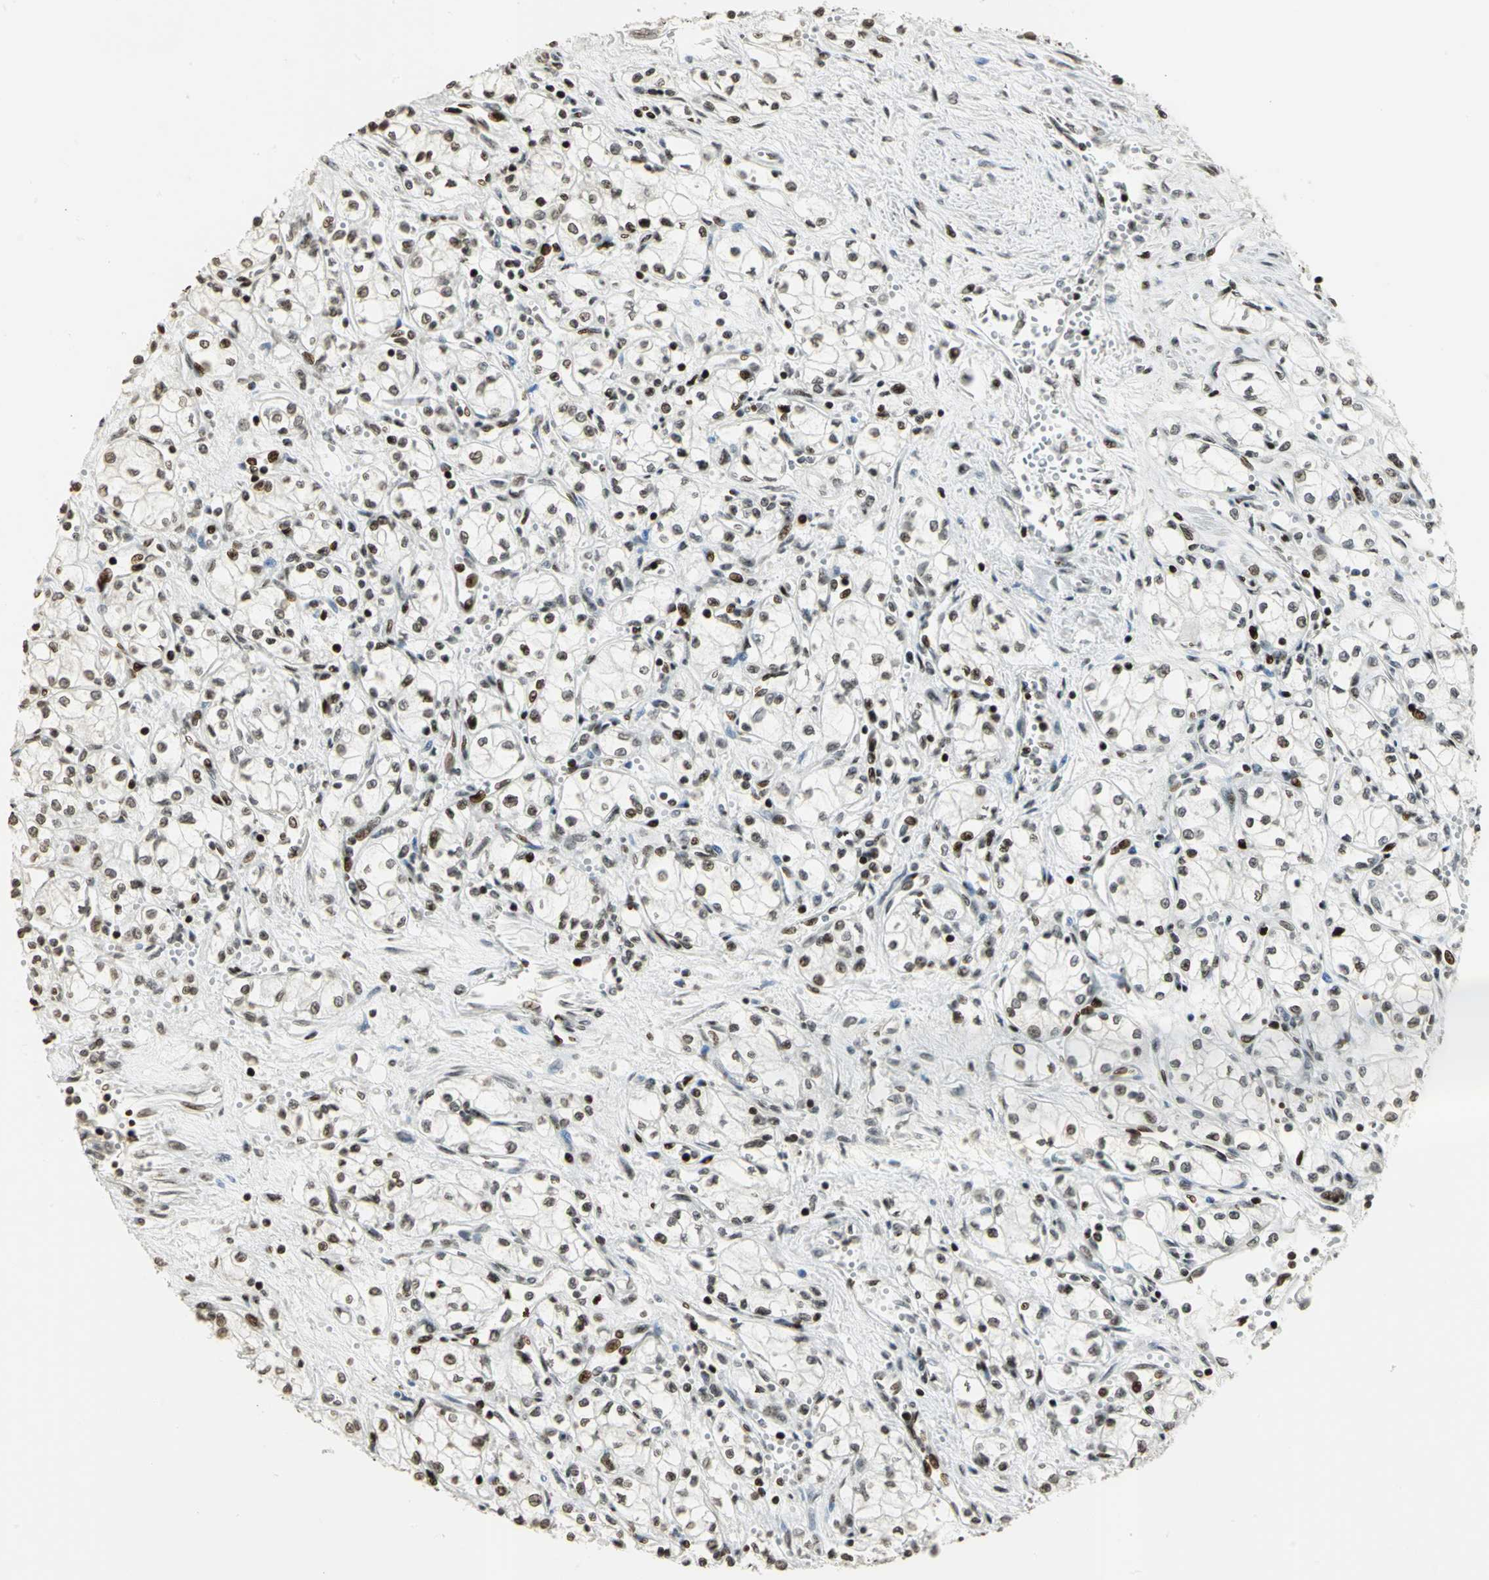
{"staining": {"intensity": "strong", "quantity": "<25%", "location": "nuclear"}, "tissue": "renal cancer", "cell_type": "Tumor cells", "image_type": "cancer", "snomed": [{"axis": "morphology", "description": "Normal tissue, NOS"}, {"axis": "morphology", "description": "Adenocarcinoma, NOS"}, {"axis": "topography", "description": "Kidney"}], "caption": "The micrograph displays a brown stain indicating the presence of a protein in the nuclear of tumor cells in renal adenocarcinoma. (DAB = brown stain, brightfield microscopy at high magnification).", "gene": "KDM1A", "patient": {"sex": "male", "age": 59}}